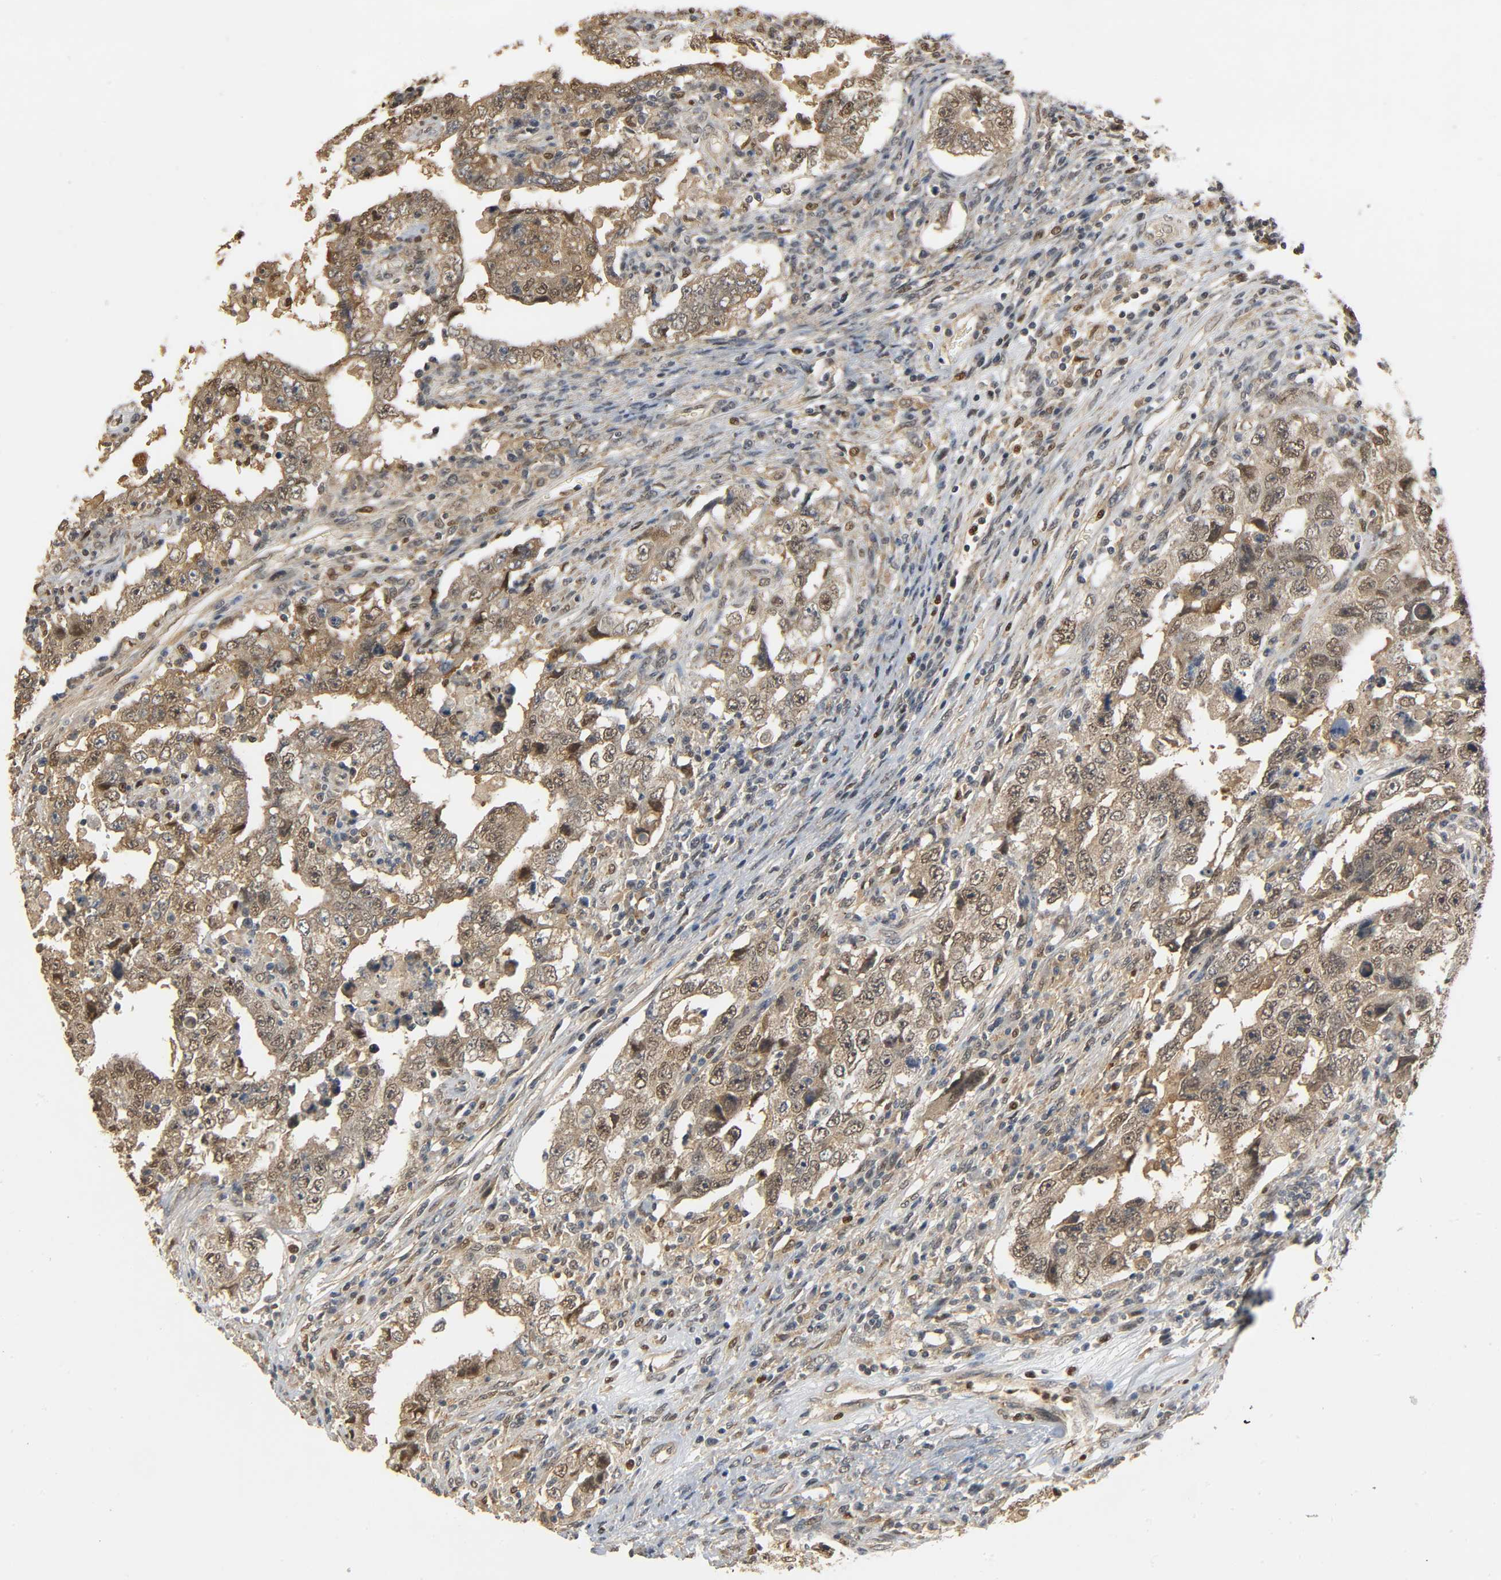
{"staining": {"intensity": "moderate", "quantity": ">75%", "location": "cytoplasmic/membranous,nuclear"}, "tissue": "testis cancer", "cell_type": "Tumor cells", "image_type": "cancer", "snomed": [{"axis": "morphology", "description": "Carcinoma, Embryonal, NOS"}, {"axis": "topography", "description": "Testis"}], "caption": "There is medium levels of moderate cytoplasmic/membranous and nuclear expression in tumor cells of testis embryonal carcinoma, as demonstrated by immunohistochemical staining (brown color).", "gene": "ZFPM2", "patient": {"sex": "male", "age": 26}}